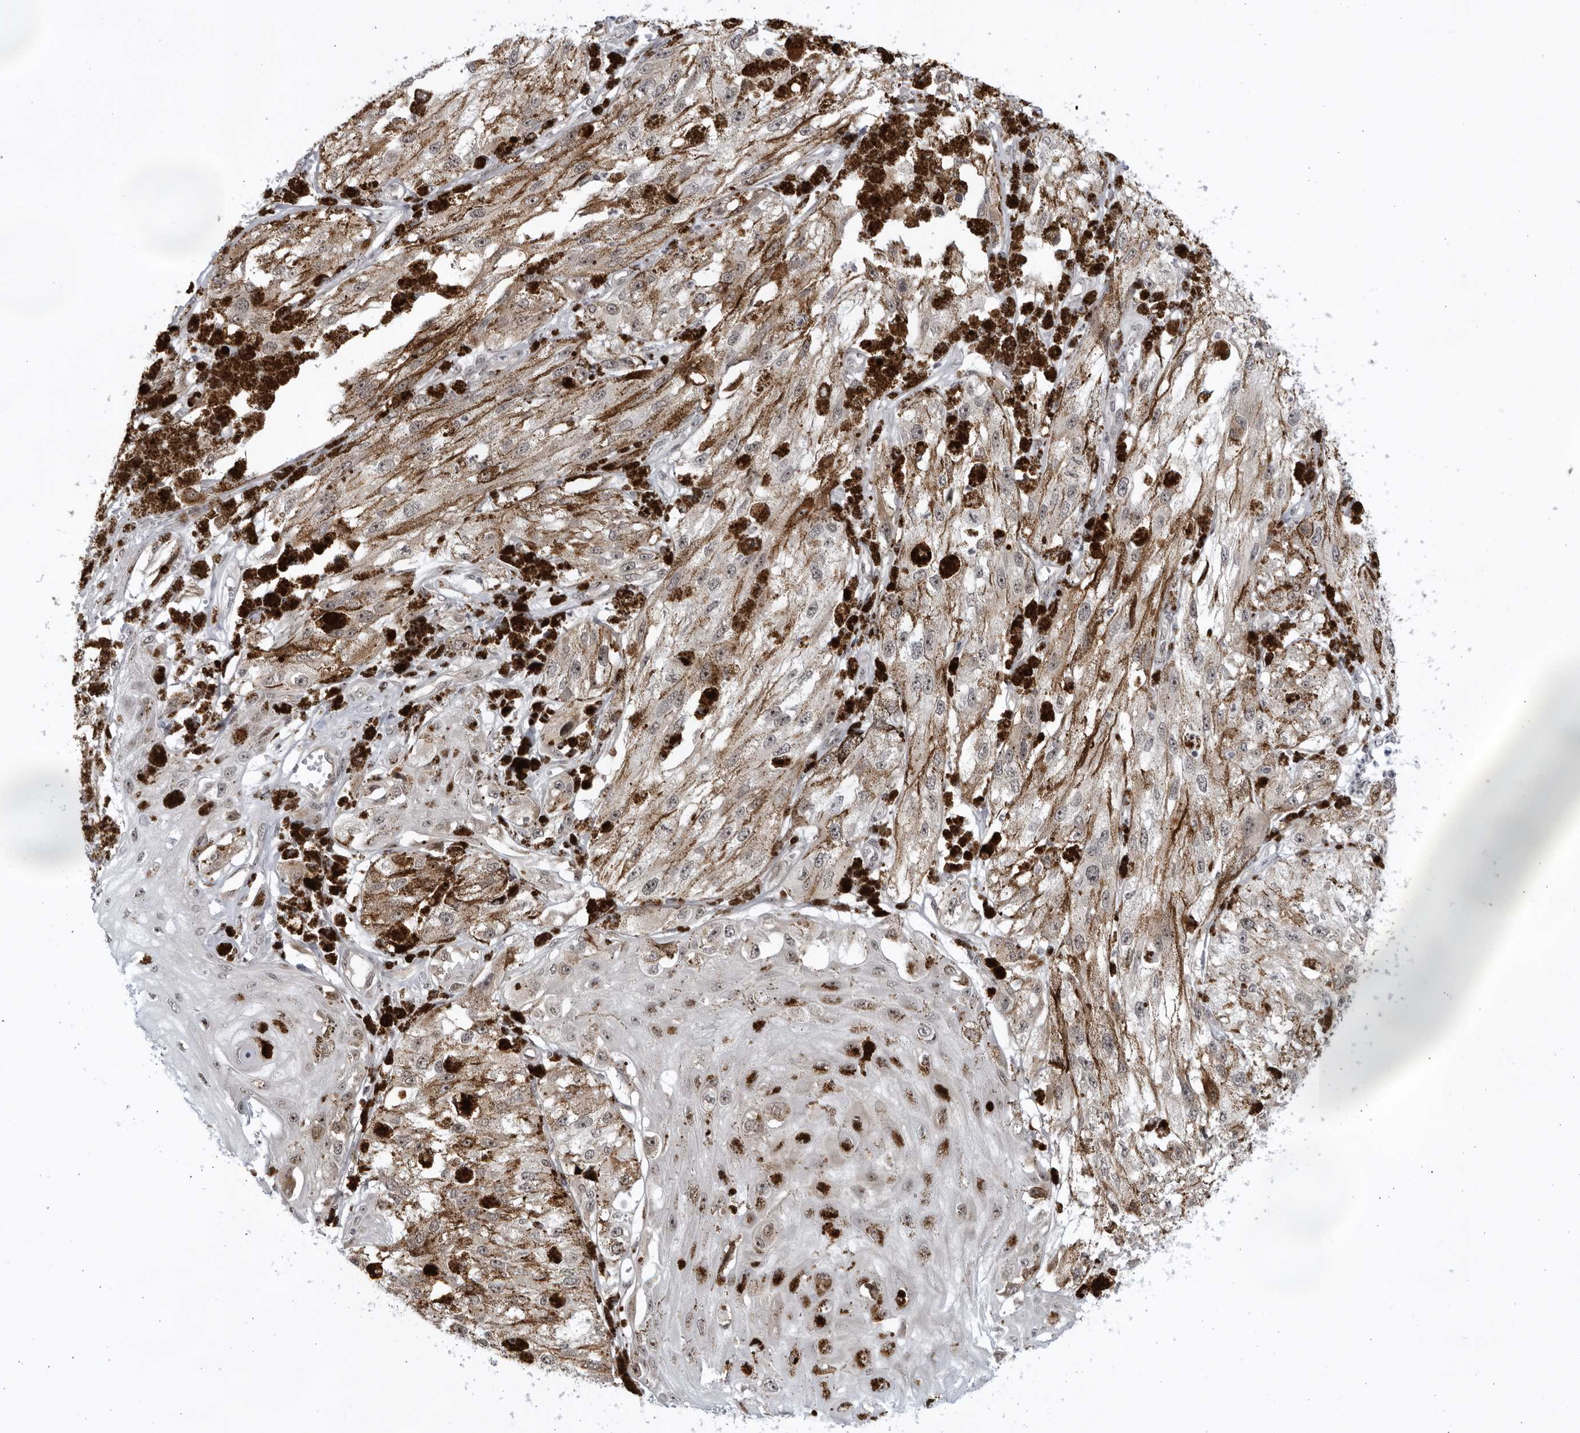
{"staining": {"intensity": "moderate", "quantity": ">75%", "location": "cytoplasmic/membranous,nuclear"}, "tissue": "melanoma", "cell_type": "Tumor cells", "image_type": "cancer", "snomed": [{"axis": "morphology", "description": "Malignant melanoma, NOS"}, {"axis": "topography", "description": "Skin"}], "caption": "The micrograph exhibits a brown stain indicating the presence of a protein in the cytoplasmic/membranous and nuclear of tumor cells in malignant melanoma. (Brightfield microscopy of DAB IHC at high magnification).", "gene": "ITGB3BP", "patient": {"sex": "male", "age": 88}}